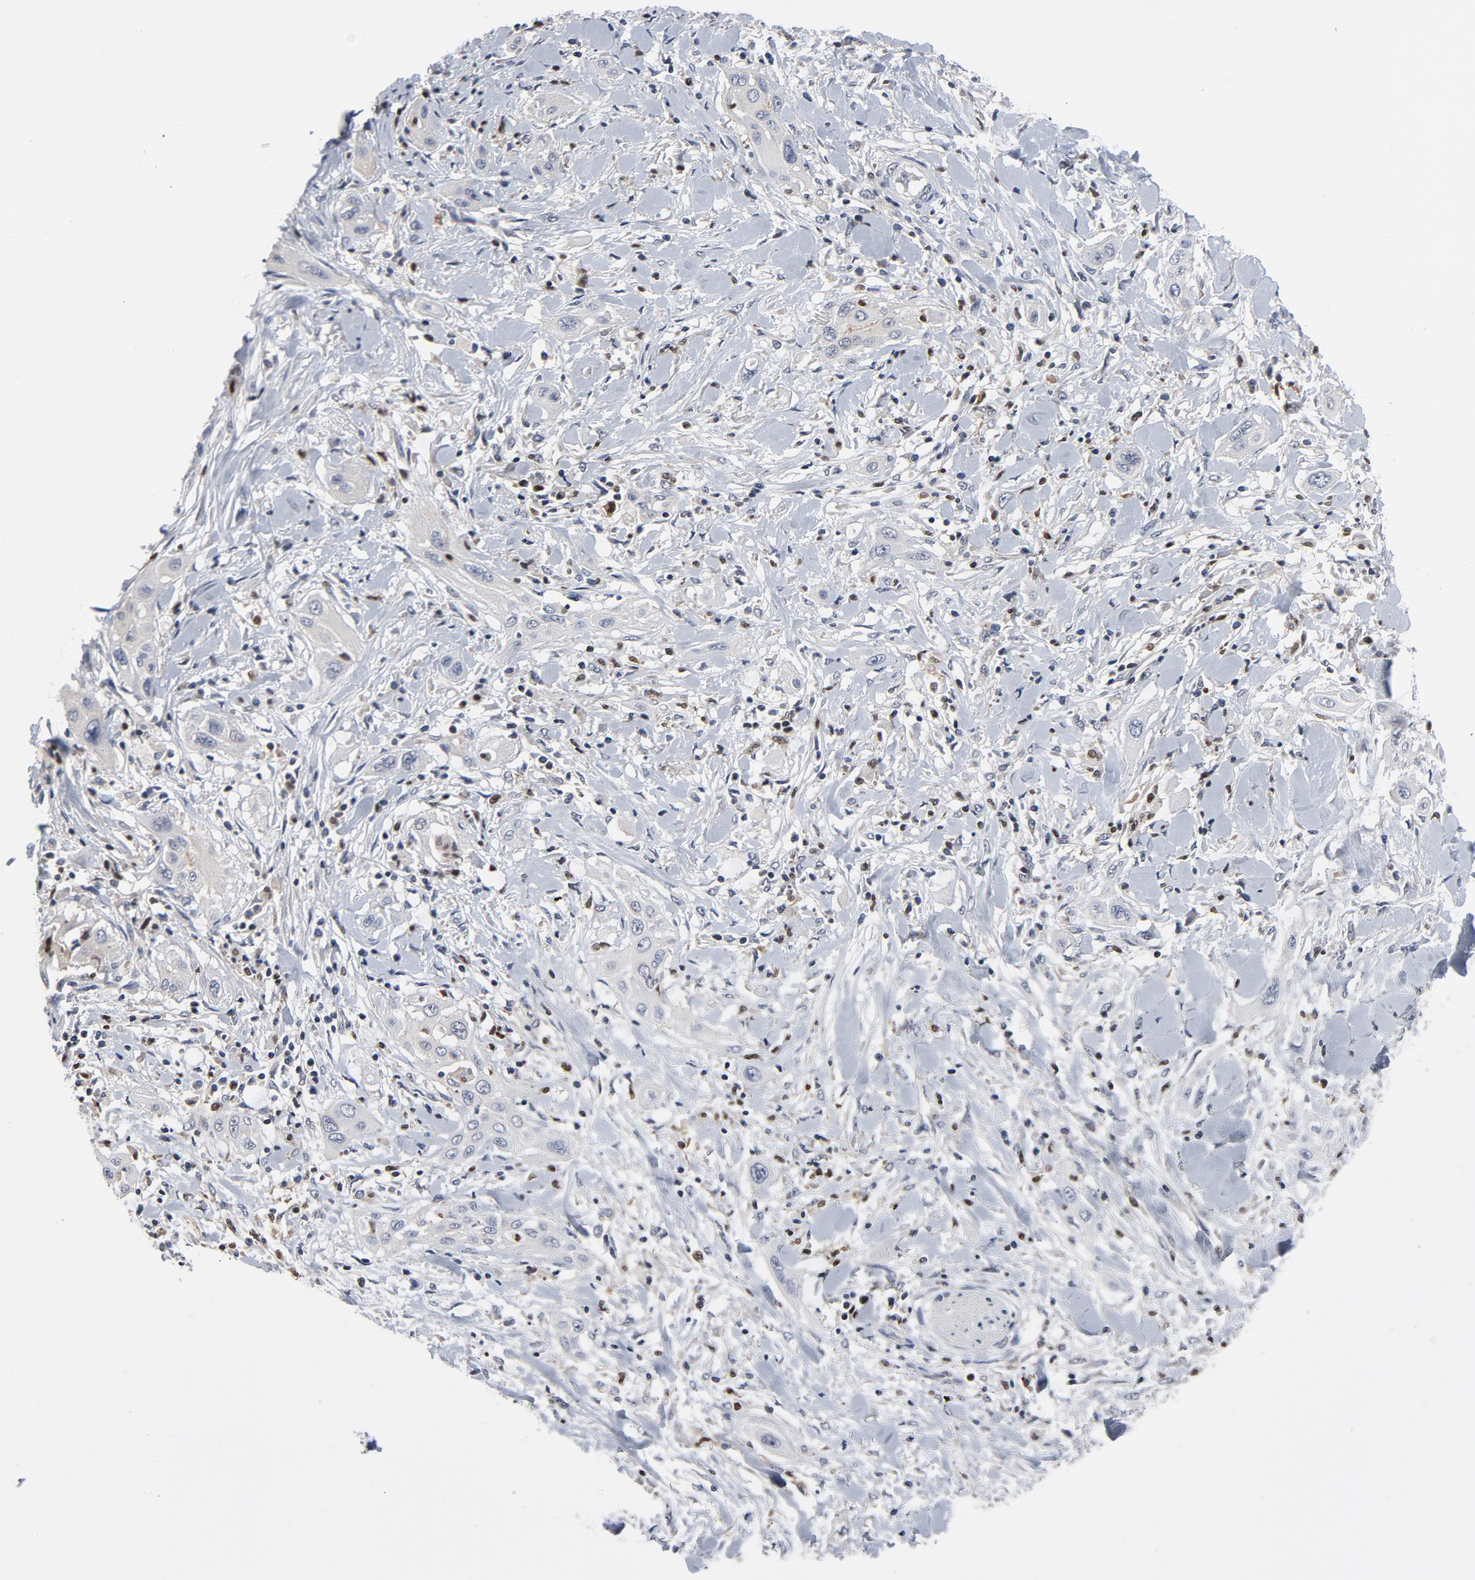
{"staining": {"intensity": "negative", "quantity": "none", "location": "none"}, "tissue": "lung cancer", "cell_type": "Tumor cells", "image_type": "cancer", "snomed": [{"axis": "morphology", "description": "Squamous cell carcinoma, NOS"}, {"axis": "topography", "description": "Lung"}], "caption": "Immunohistochemistry (IHC) micrograph of neoplastic tissue: human lung cancer stained with DAB displays no significant protein expression in tumor cells.", "gene": "NFKB1", "patient": {"sex": "female", "age": 47}}